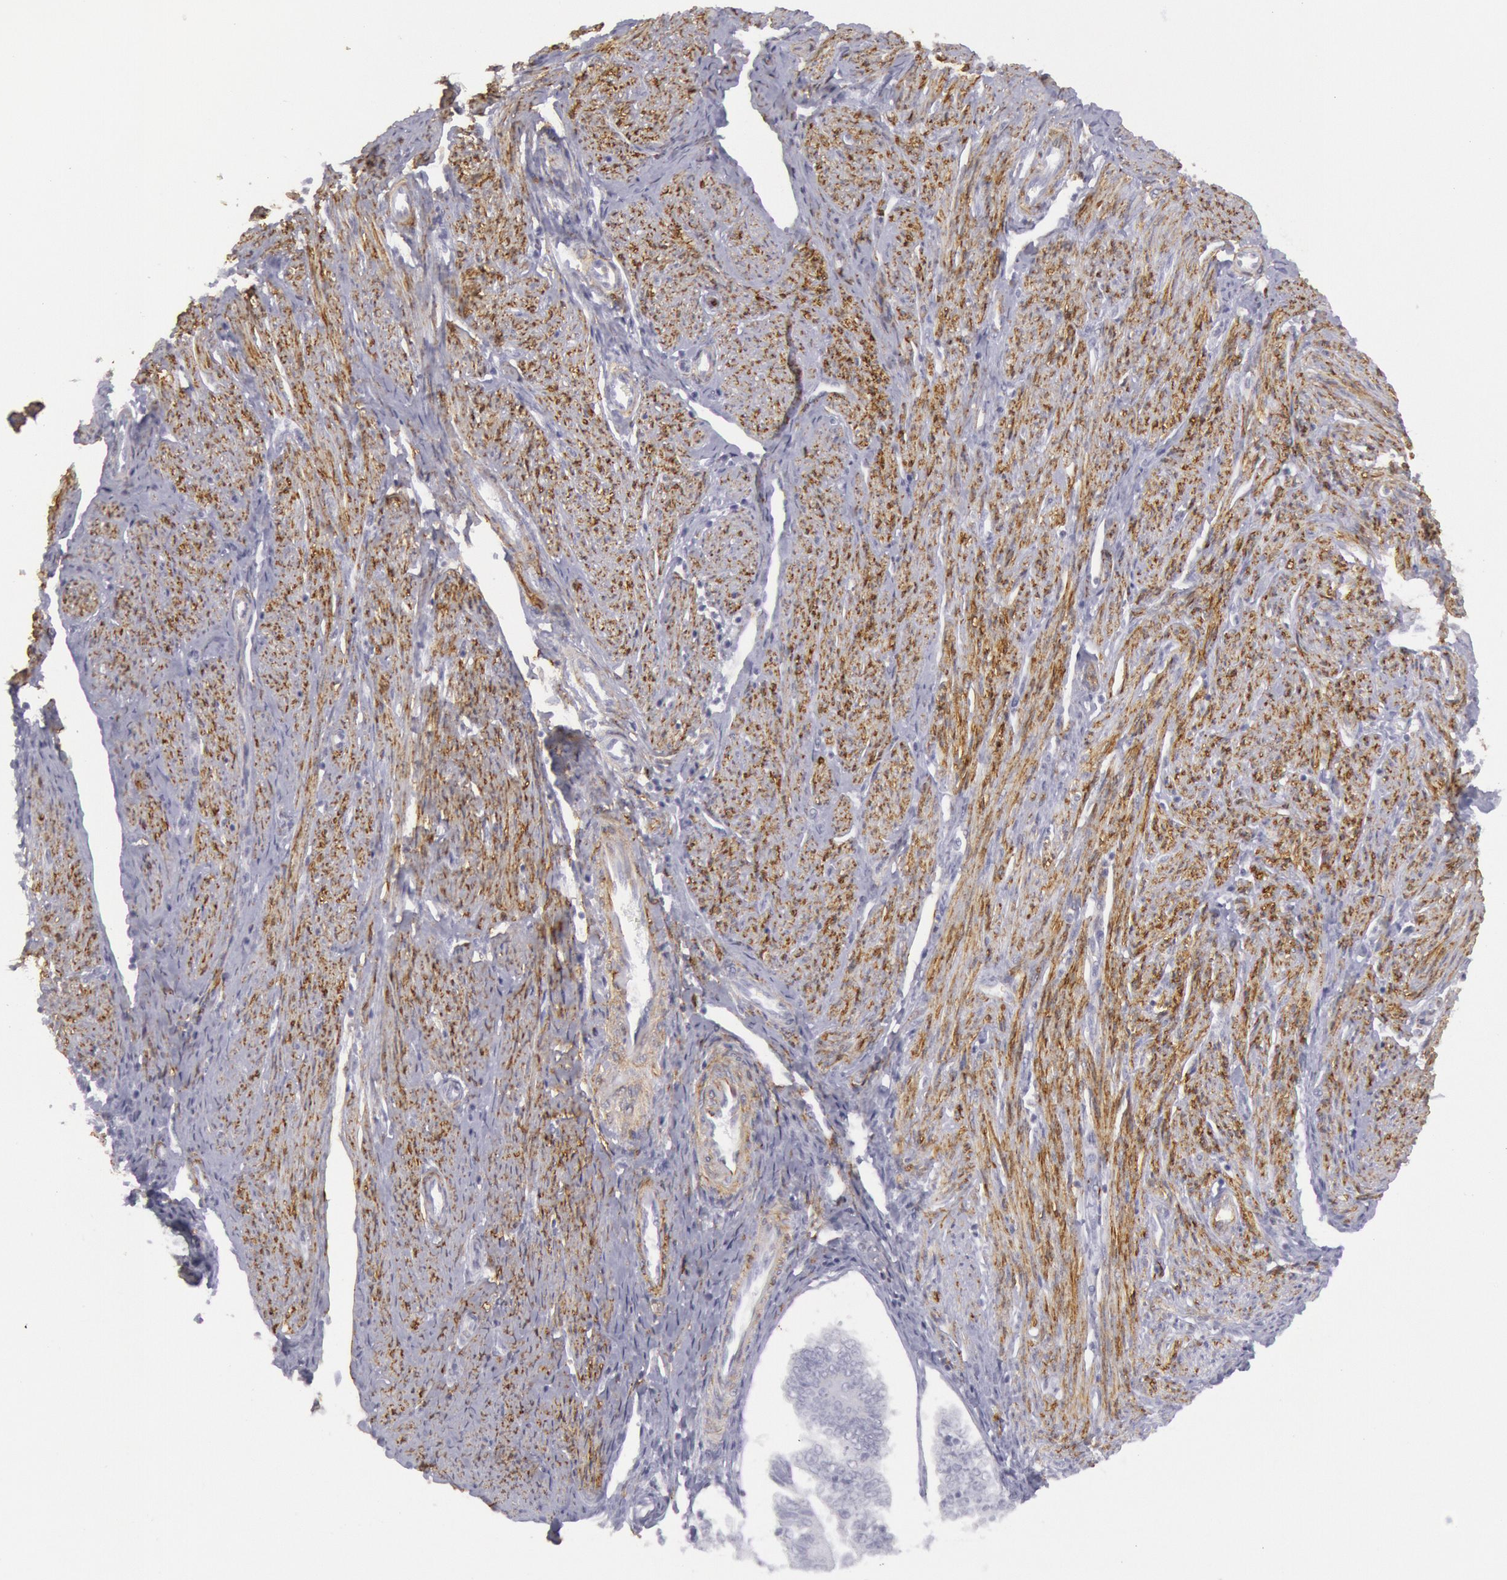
{"staining": {"intensity": "negative", "quantity": "none", "location": "none"}, "tissue": "endometrial cancer", "cell_type": "Tumor cells", "image_type": "cancer", "snomed": [{"axis": "morphology", "description": "Adenocarcinoma, NOS"}, {"axis": "topography", "description": "Endometrium"}], "caption": "Immunohistochemistry of endometrial adenocarcinoma displays no staining in tumor cells.", "gene": "CDH13", "patient": {"sex": "female", "age": 75}}